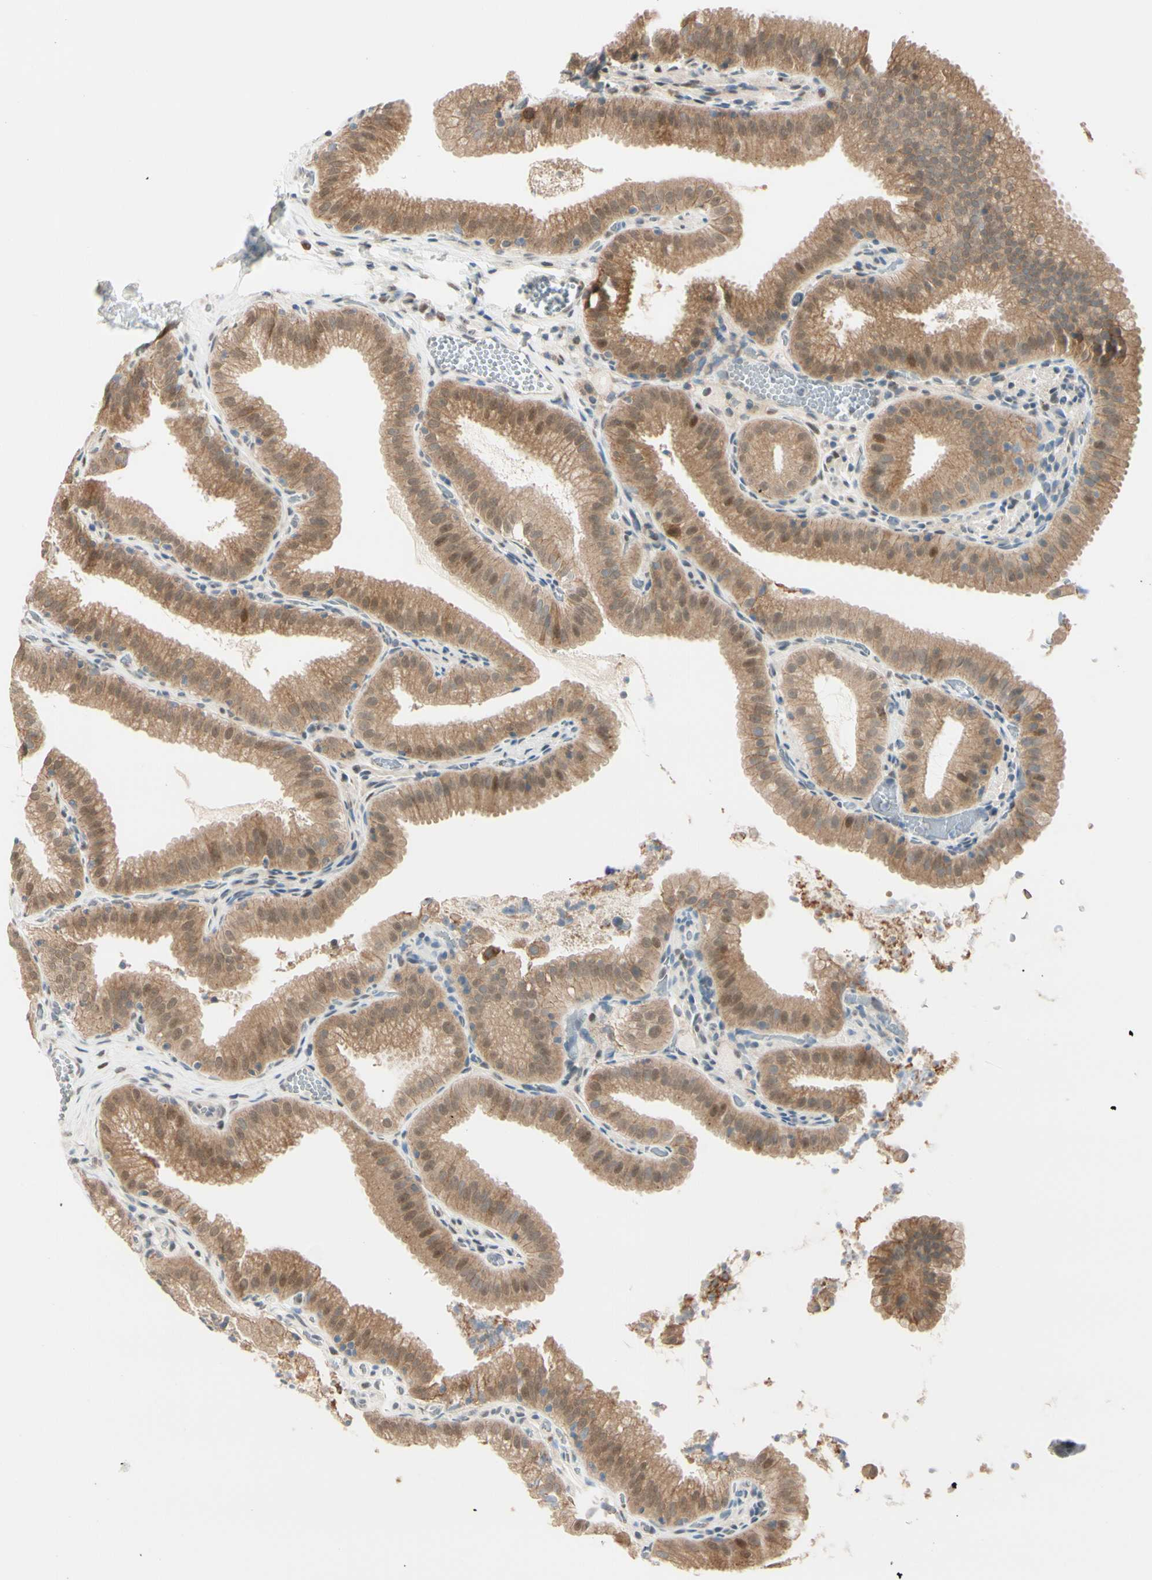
{"staining": {"intensity": "moderate", "quantity": ">75%", "location": "cytoplasmic/membranous,nuclear"}, "tissue": "gallbladder", "cell_type": "Glandular cells", "image_type": "normal", "snomed": [{"axis": "morphology", "description": "Normal tissue, NOS"}, {"axis": "topography", "description": "Gallbladder"}], "caption": "This image reveals benign gallbladder stained with immunohistochemistry (IHC) to label a protein in brown. The cytoplasmic/membranous,nuclear of glandular cells show moderate positivity for the protein. Nuclei are counter-stained blue.", "gene": "PTTG1", "patient": {"sex": "male", "age": 54}}